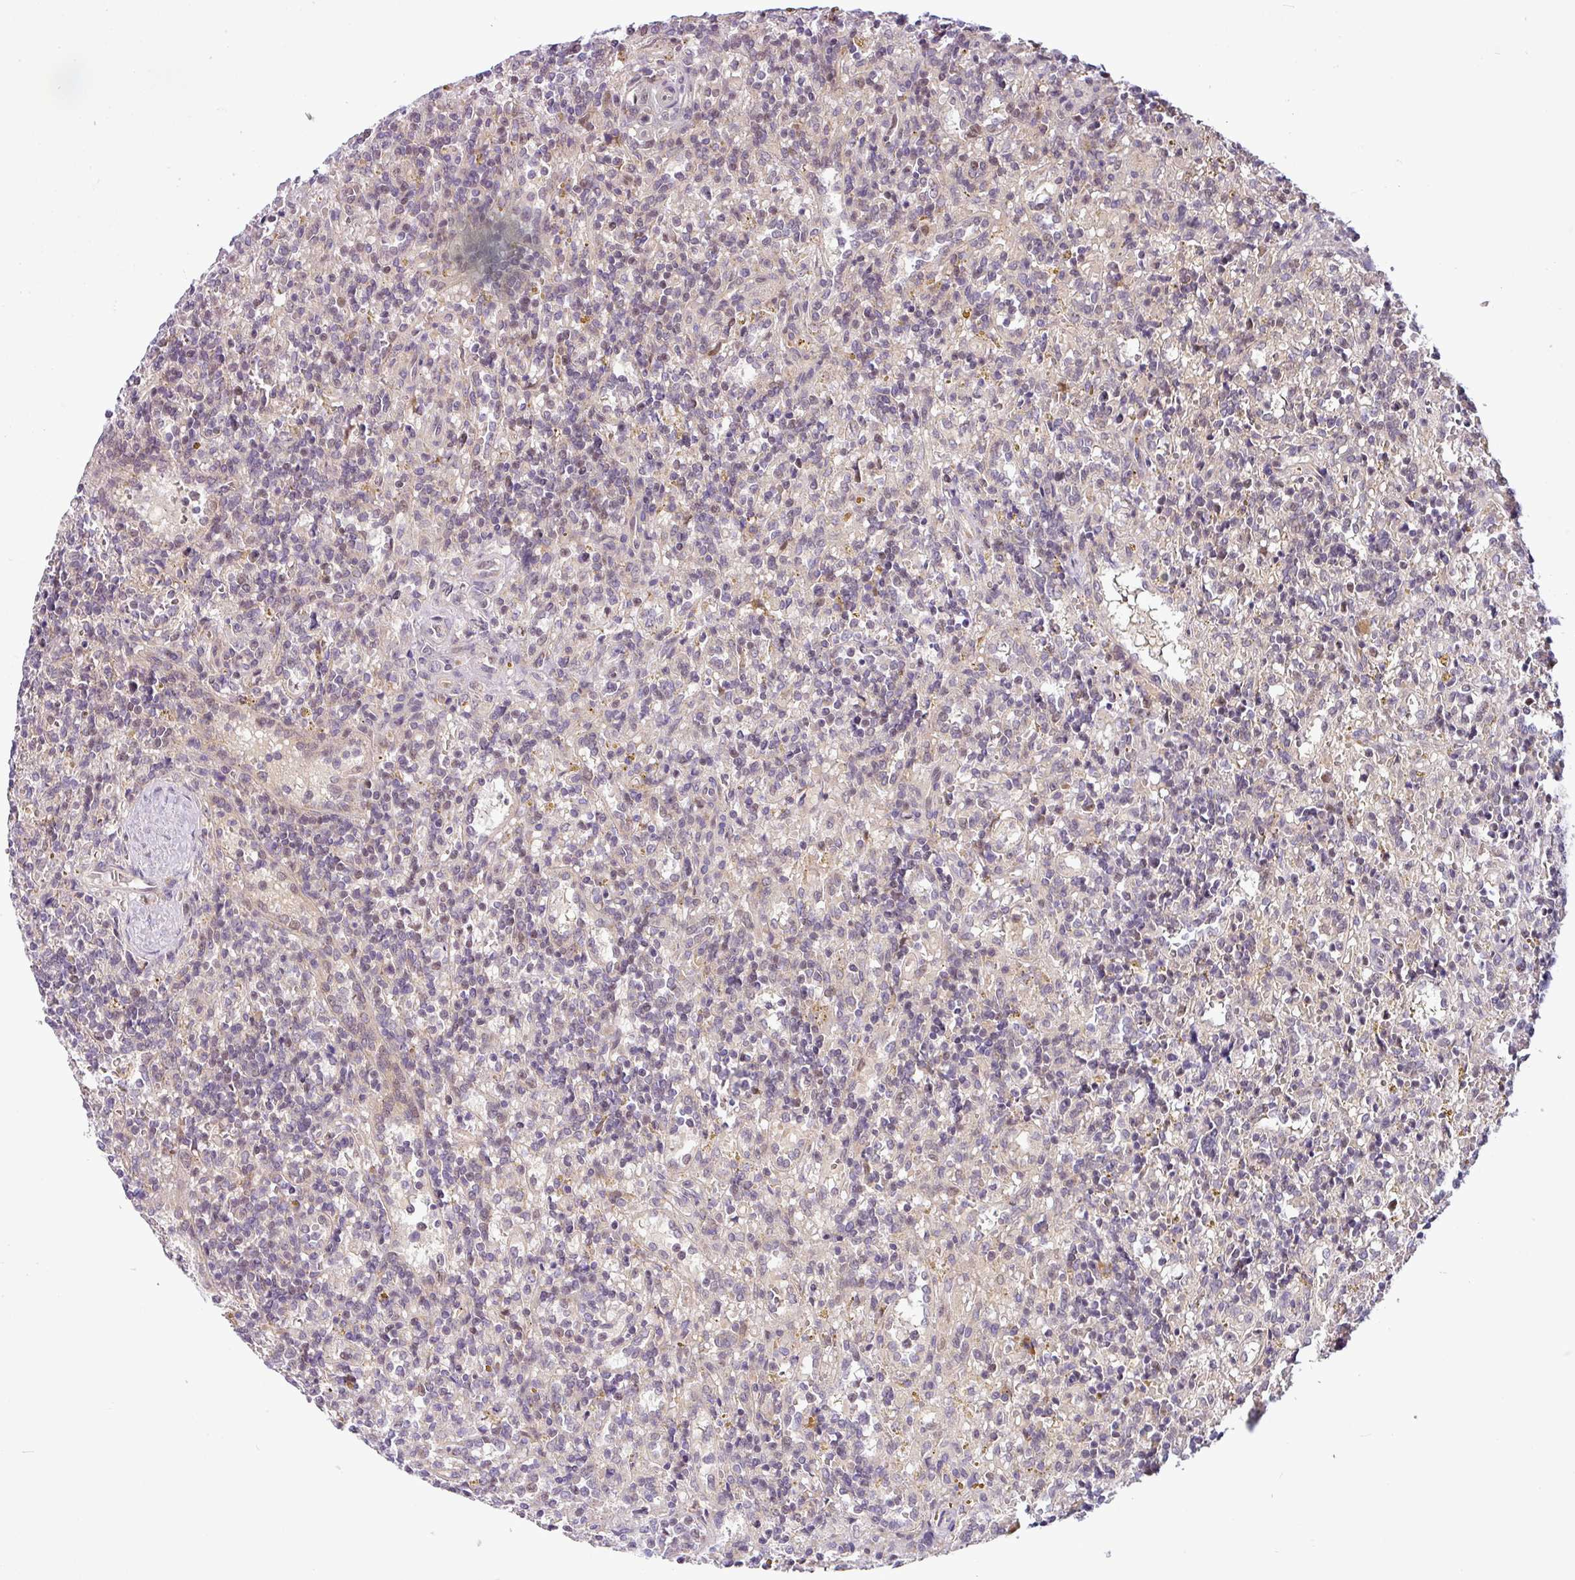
{"staining": {"intensity": "negative", "quantity": "none", "location": "none"}, "tissue": "lymphoma", "cell_type": "Tumor cells", "image_type": "cancer", "snomed": [{"axis": "morphology", "description": "Malignant lymphoma, non-Hodgkin's type, Low grade"}, {"axis": "topography", "description": "Spleen"}], "caption": "Protein analysis of malignant lymphoma, non-Hodgkin's type (low-grade) displays no significant positivity in tumor cells.", "gene": "NDUFB2", "patient": {"sex": "male", "age": 67}}